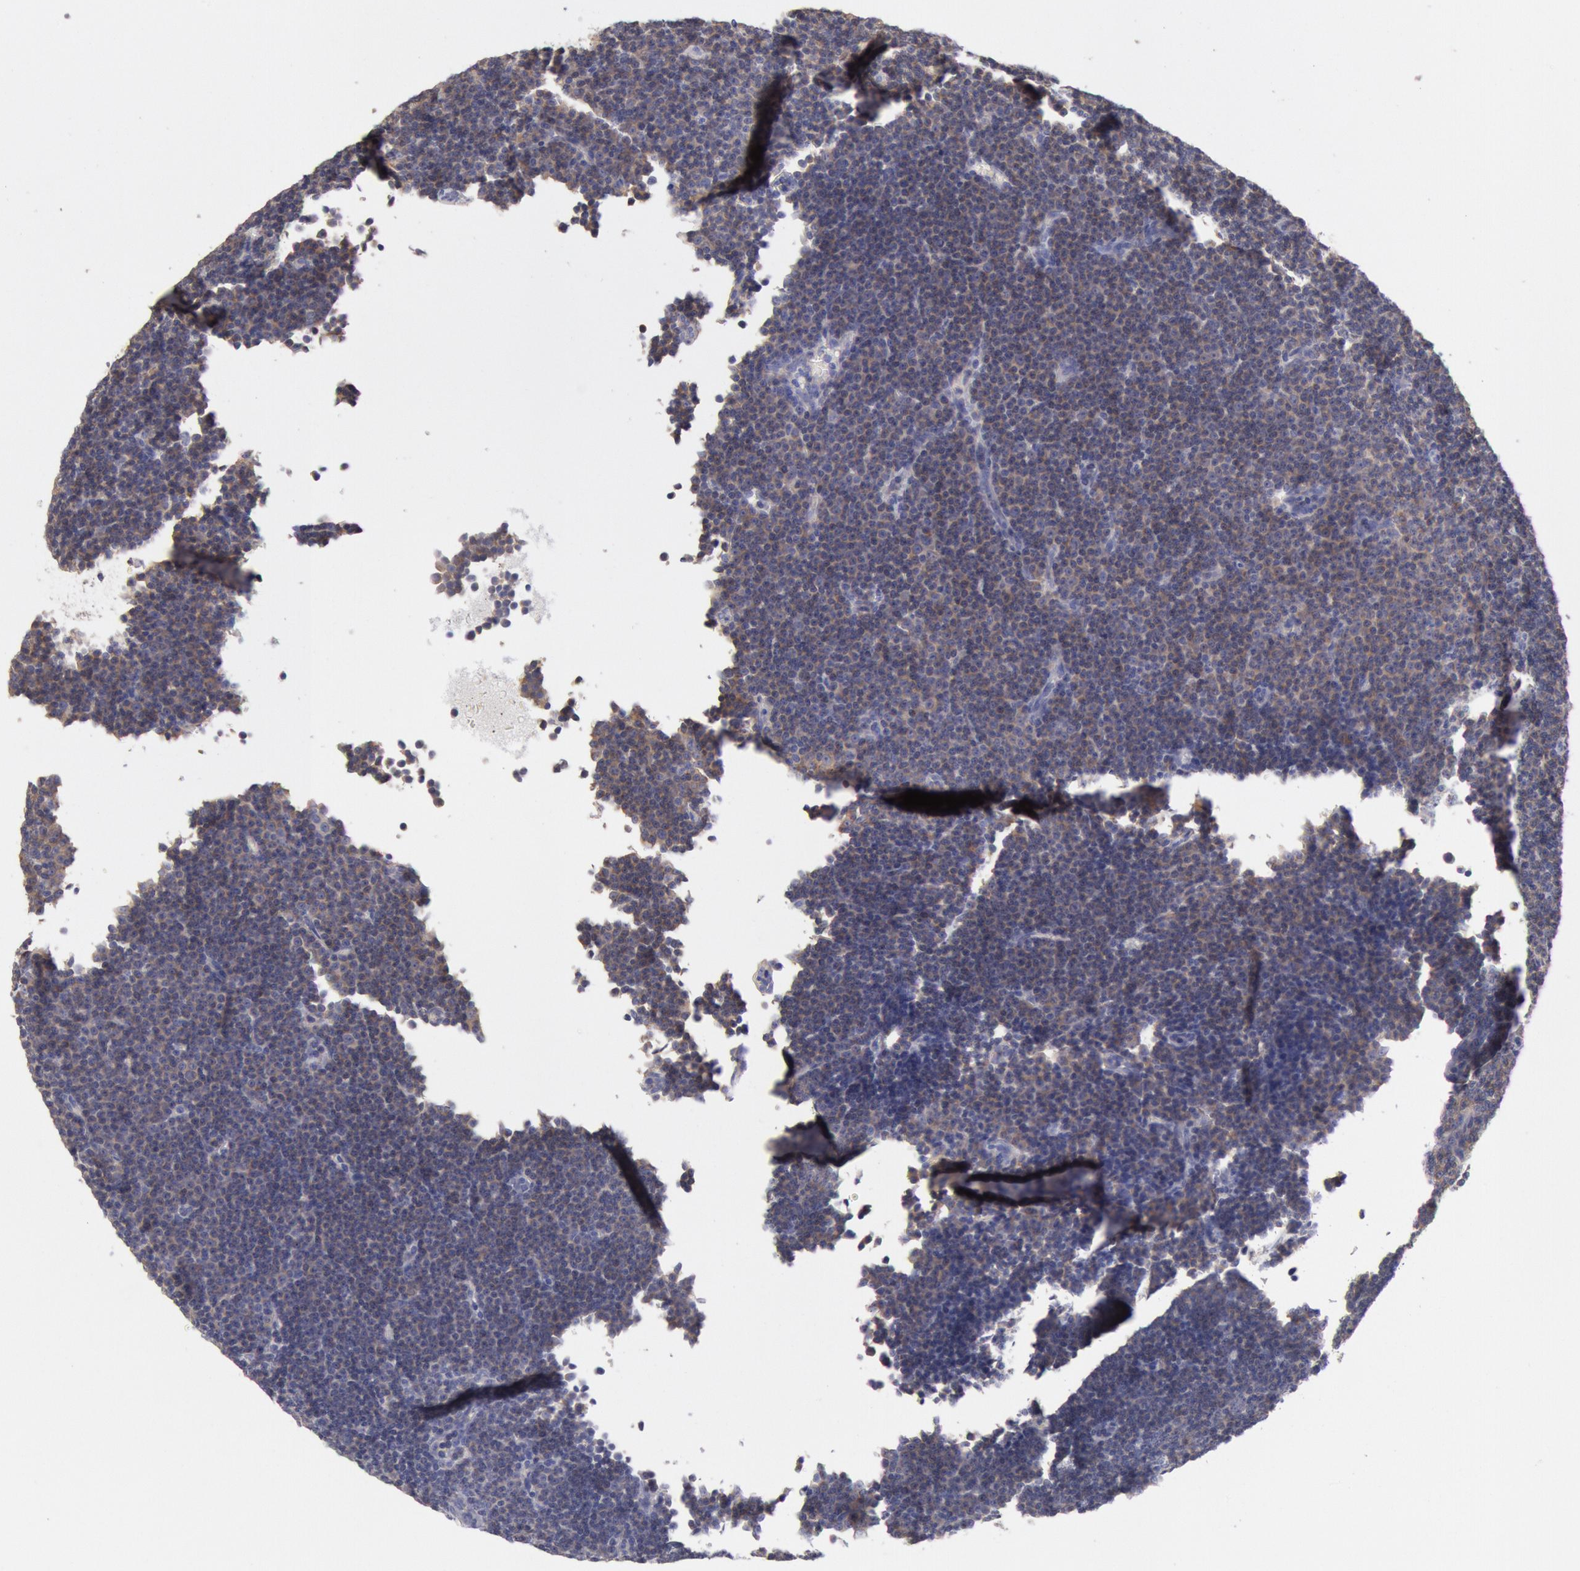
{"staining": {"intensity": "weak", "quantity": "25%-75%", "location": "cytoplasmic/membranous"}, "tissue": "lymphoma", "cell_type": "Tumor cells", "image_type": "cancer", "snomed": [{"axis": "morphology", "description": "Malignant lymphoma, non-Hodgkin's type, Low grade"}, {"axis": "topography", "description": "Lymph node"}], "caption": "A brown stain labels weak cytoplasmic/membranous positivity of a protein in malignant lymphoma, non-Hodgkin's type (low-grade) tumor cells. The protein of interest is shown in brown color, while the nuclei are stained blue.", "gene": "TMED8", "patient": {"sex": "male", "age": 57}}